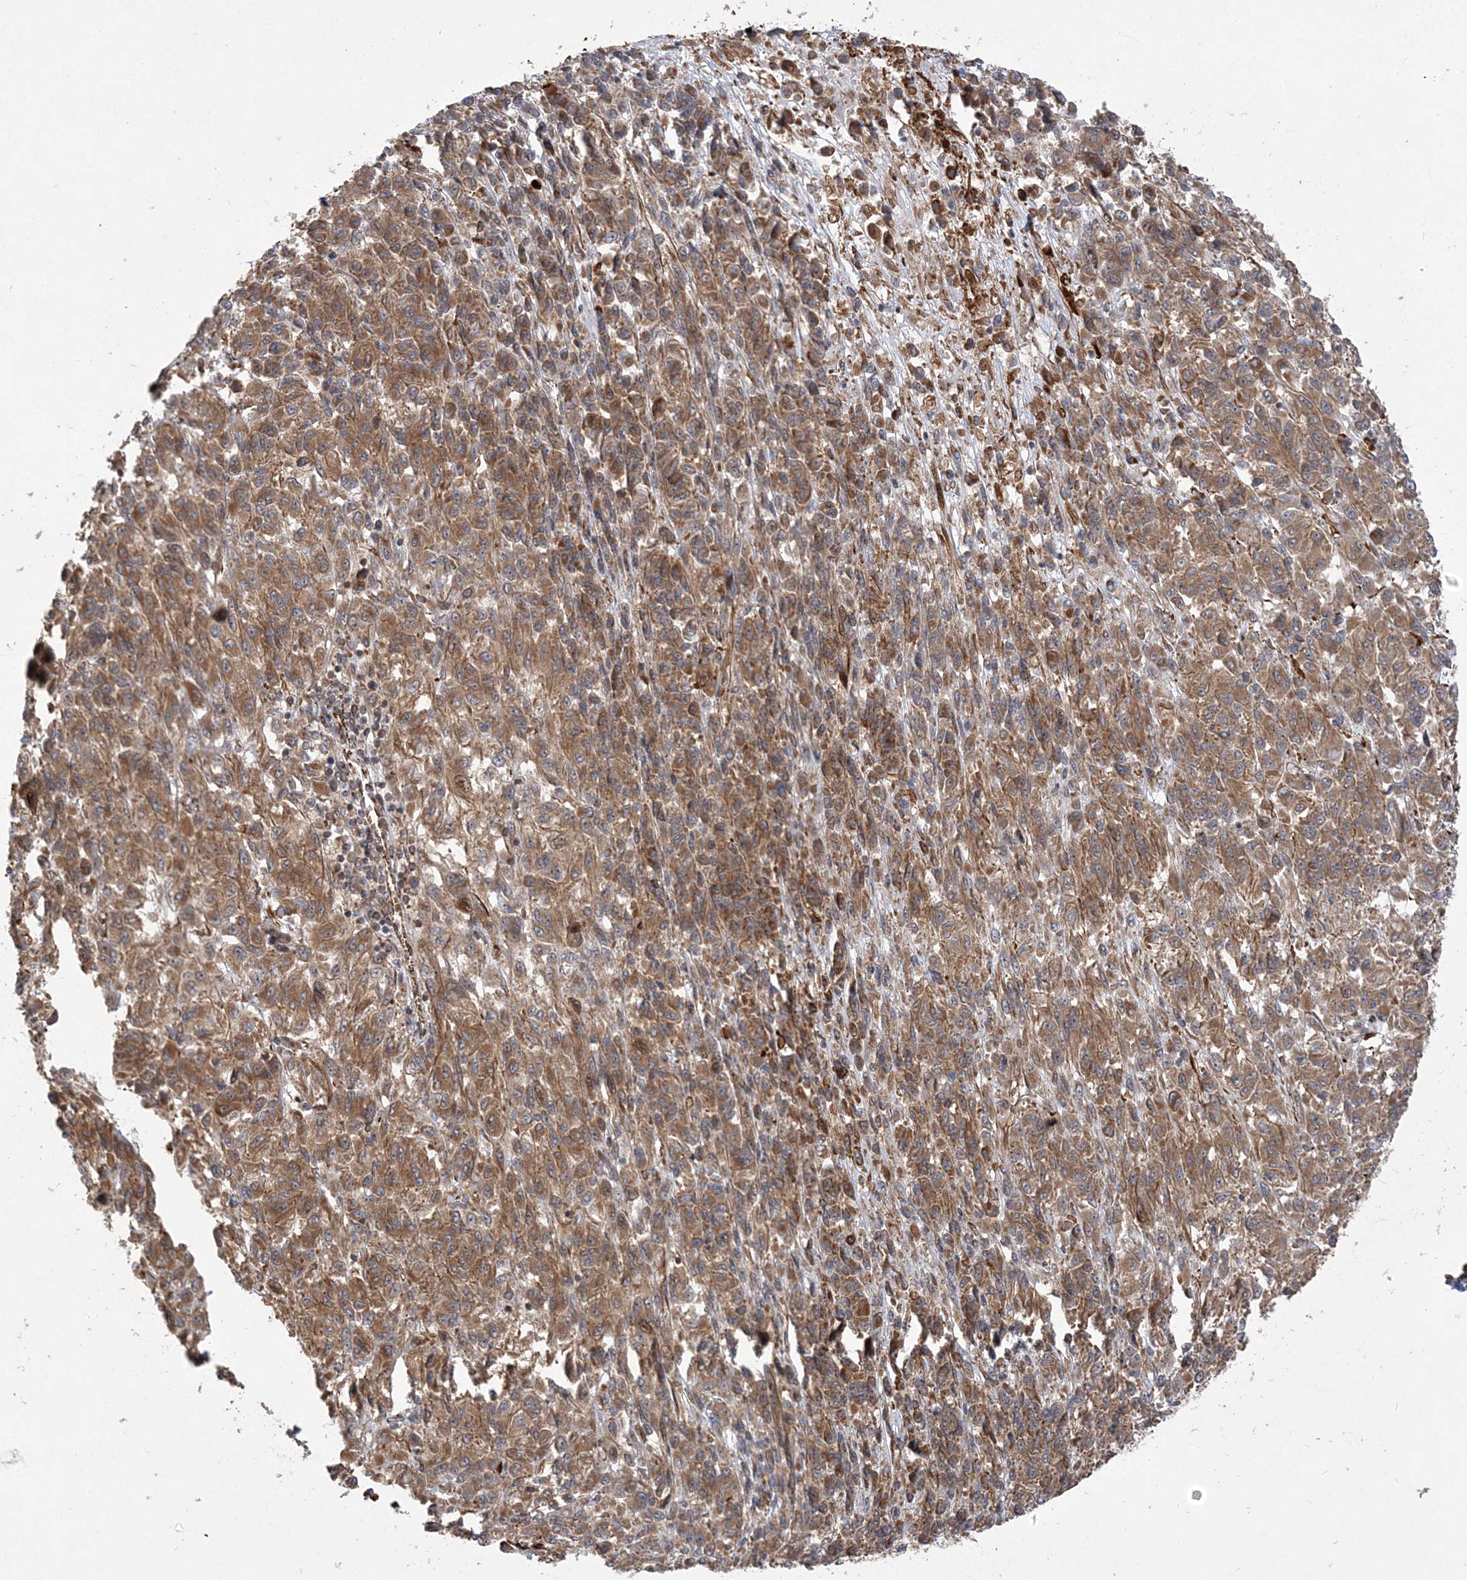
{"staining": {"intensity": "moderate", "quantity": ">75%", "location": "cytoplasmic/membranous"}, "tissue": "melanoma", "cell_type": "Tumor cells", "image_type": "cancer", "snomed": [{"axis": "morphology", "description": "Malignant melanoma, Metastatic site"}, {"axis": "topography", "description": "Lung"}], "caption": "The immunohistochemical stain labels moderate cytoplasmic/membranous staining in tumor cells of malignant melanoma (metastatic site) tissue.", "gene": "FAM114A2", "patient": {"sex": "male", "age": 64}}